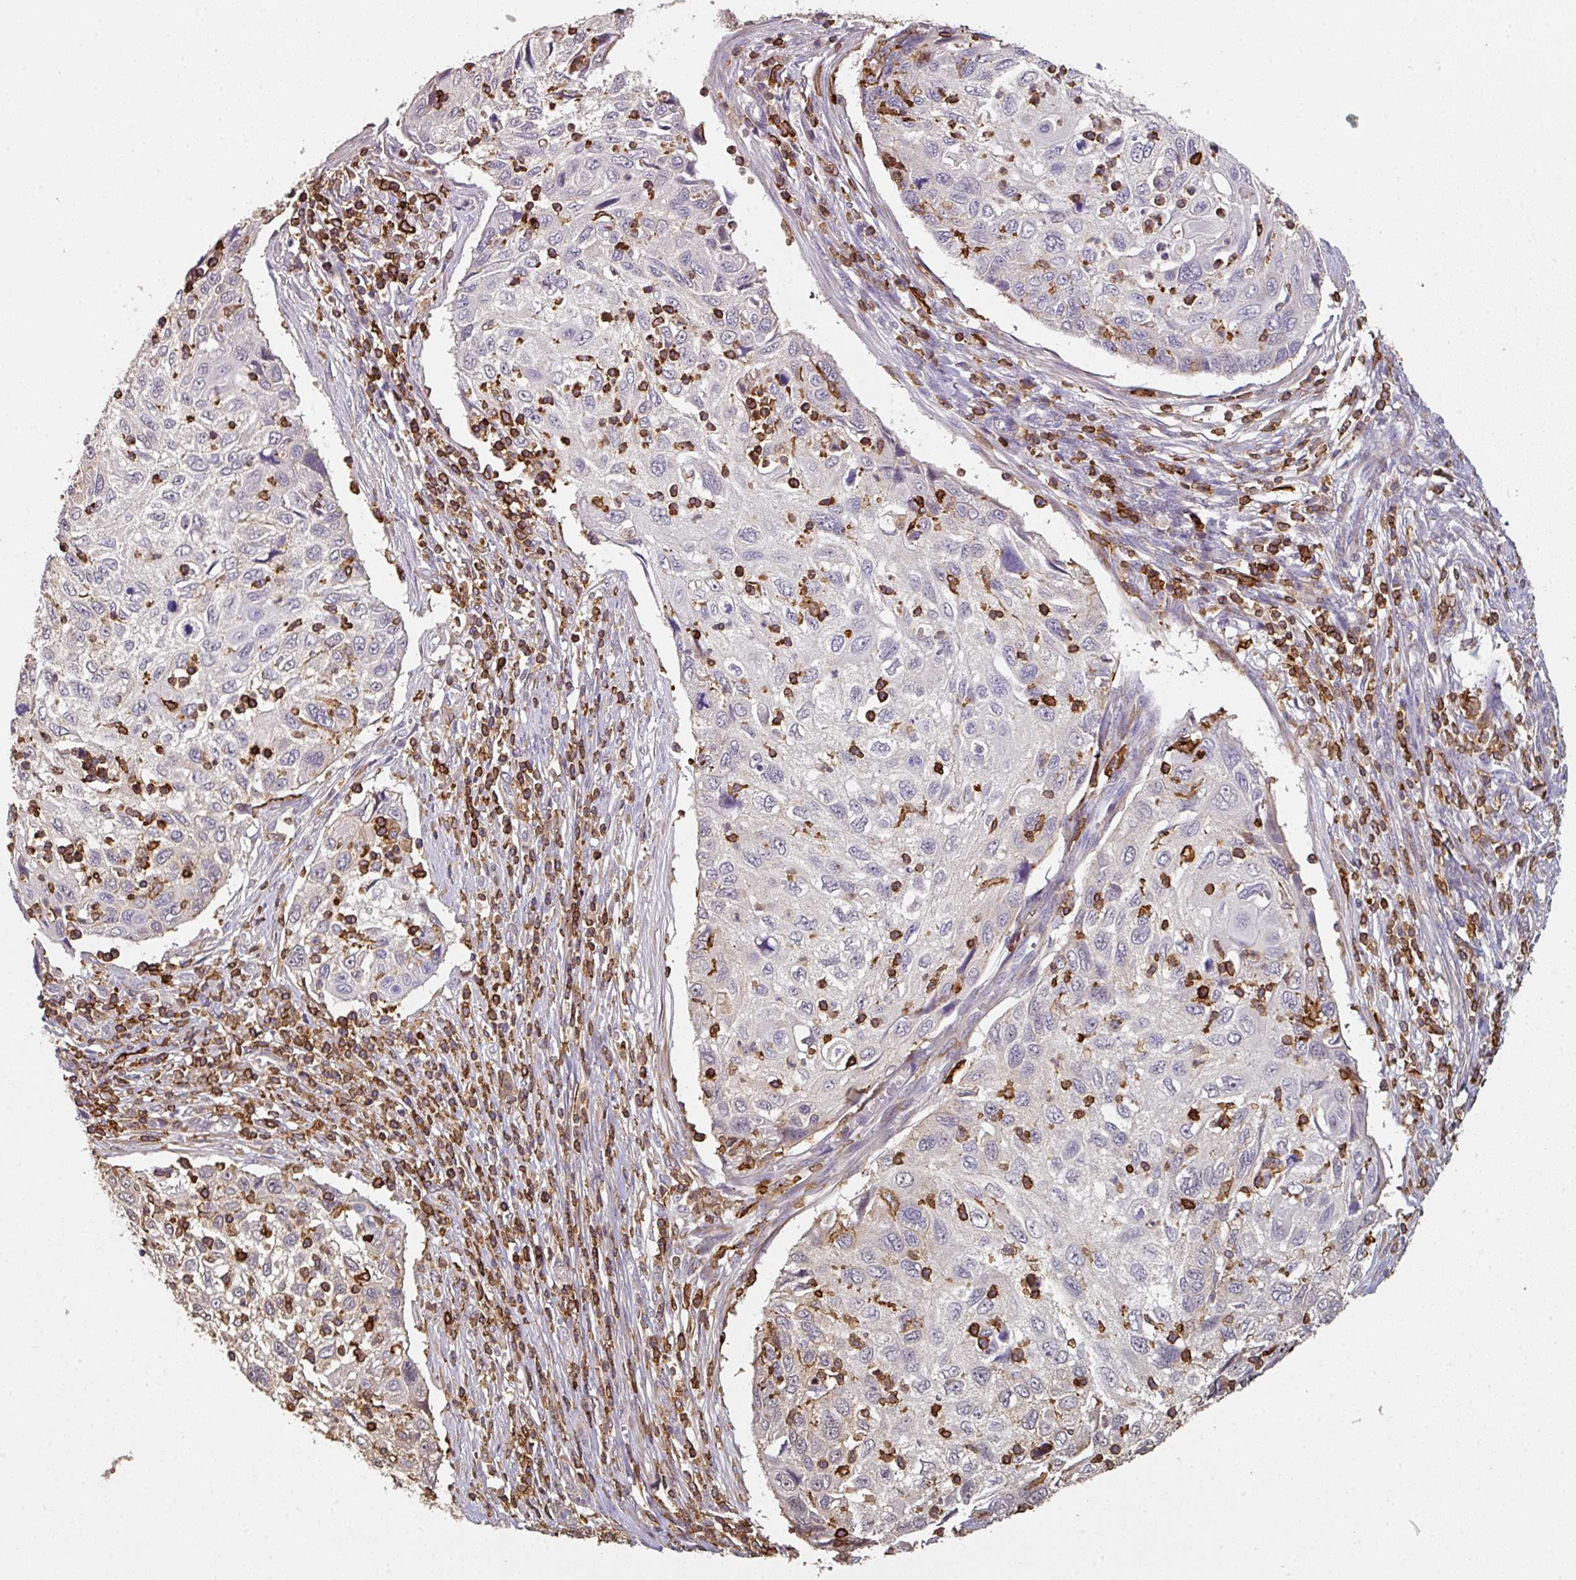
{"staining": {"intensity": "negative", "quantity": "none", "location": "none"}, "tissue": "cervical cancer", "cell_type": "Tumor cells", "image_type": "cancer", "snomed": [{"axis": "morphology", "description": "Squamous cell carcinoma, NOS"}, {"axis": "topography", "description": "Cervix"}], "caption": "High magnification brightfield microscopy of cervical cancer stained with DAB (3,3'-diaminobenzidine) (brown) and counterstained with hematoxylin (blue): tumor cells show no significant positivity.", "gene": "OLFML2B", "patient": {"sex": "female", "age": 70}}